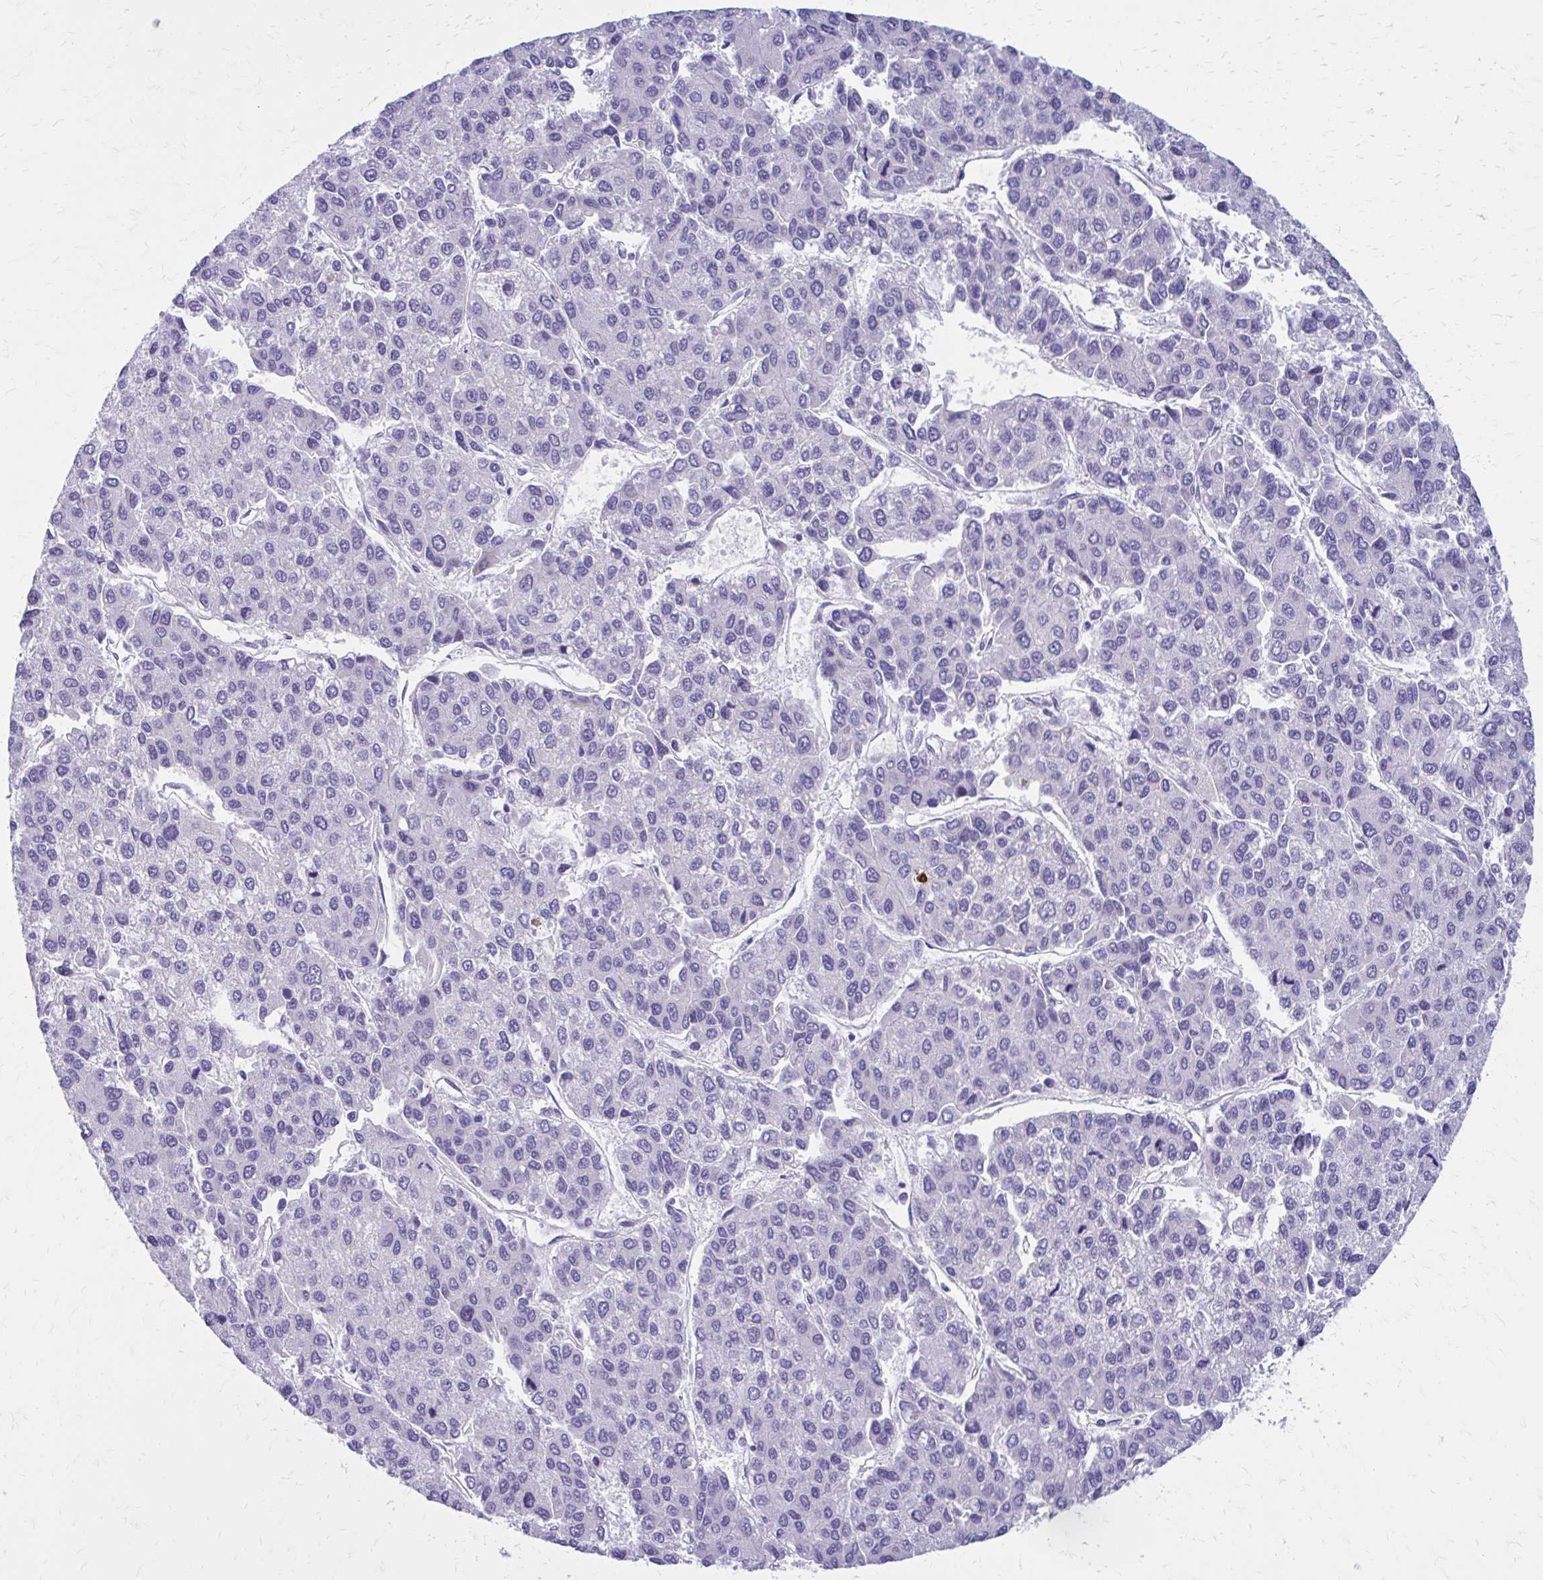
{"staining": {"intensity": "negative", "quantity": "none", "location": "none"}, "tissue": "liver cancer", "cell_type": "Tumor cells", "image_type": "cancer", "snomed": [{"axis": "morphology", "description": "Carcinoma, Hepatocellular, NOS"}, {"axis": "topography", "description": "Liver"}], "caption": "The histopathology image displays no significant expression in tumor cells of liver cancer. (Stains: DAB IHC with hematoxylin counter stain, Microscopy: brightfield microscopy at high magnification).", "gene": "LCN15", "patient": {"sex": "female", "age": 66}}